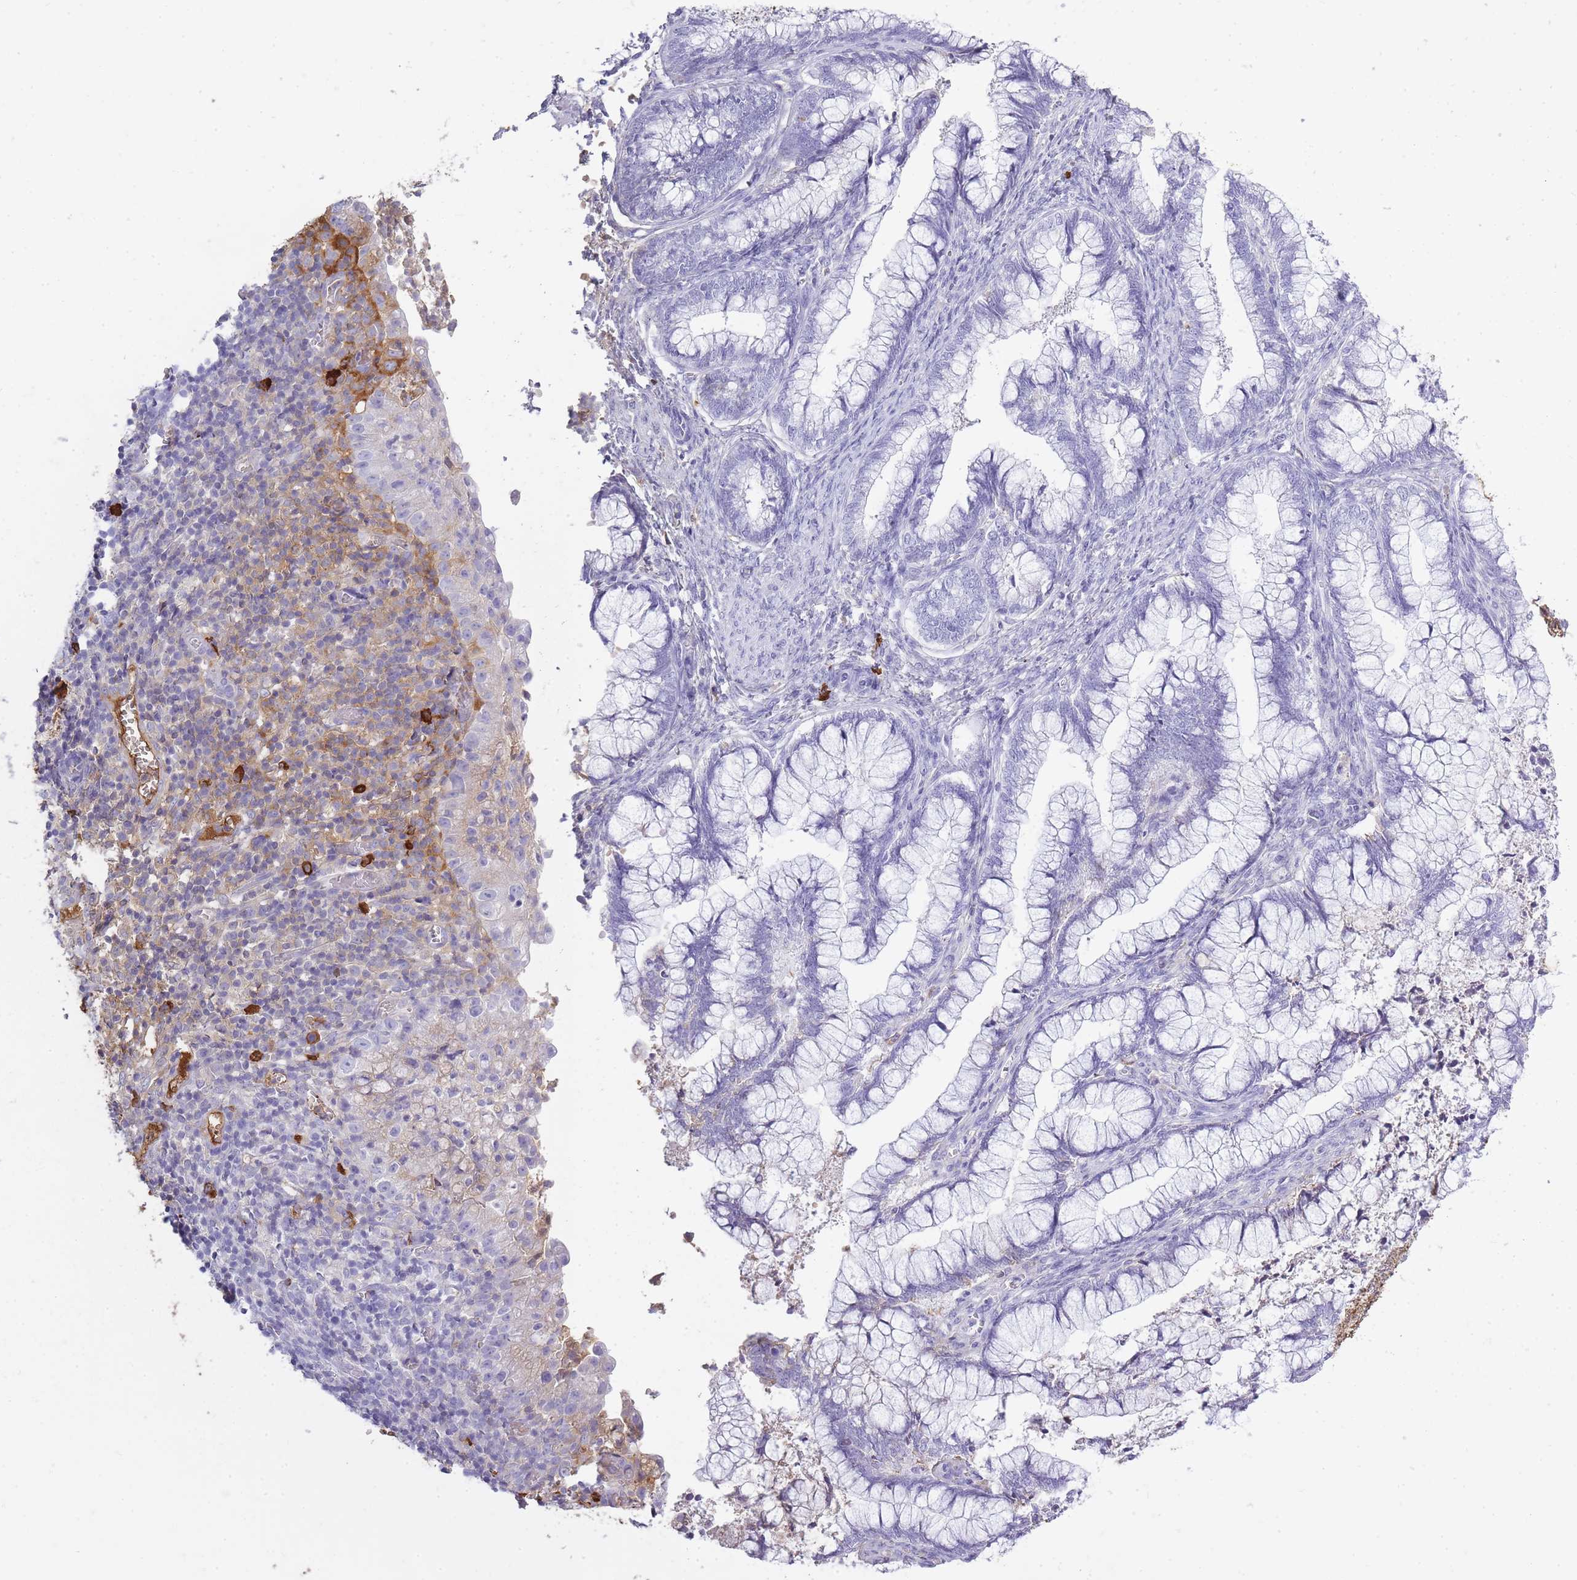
{"staining": {"intensity": "negative", "quantity": "none", "location": "none"}, "tissue": "cervical cancer", "cell_type": "Tumor cells", "image_type": "cancer", "snomed": [{"axis": "morphology", "description": "Adenocarcinoma, NOS"}, {"axis": "topography", "description": "Cervix"}], "caption": "An image of human cervical adenocarcinoma is negative for staining in tumor cells.", "gene": "IGKV1D-42", "patient": {"sex": "female", "age": 44}}